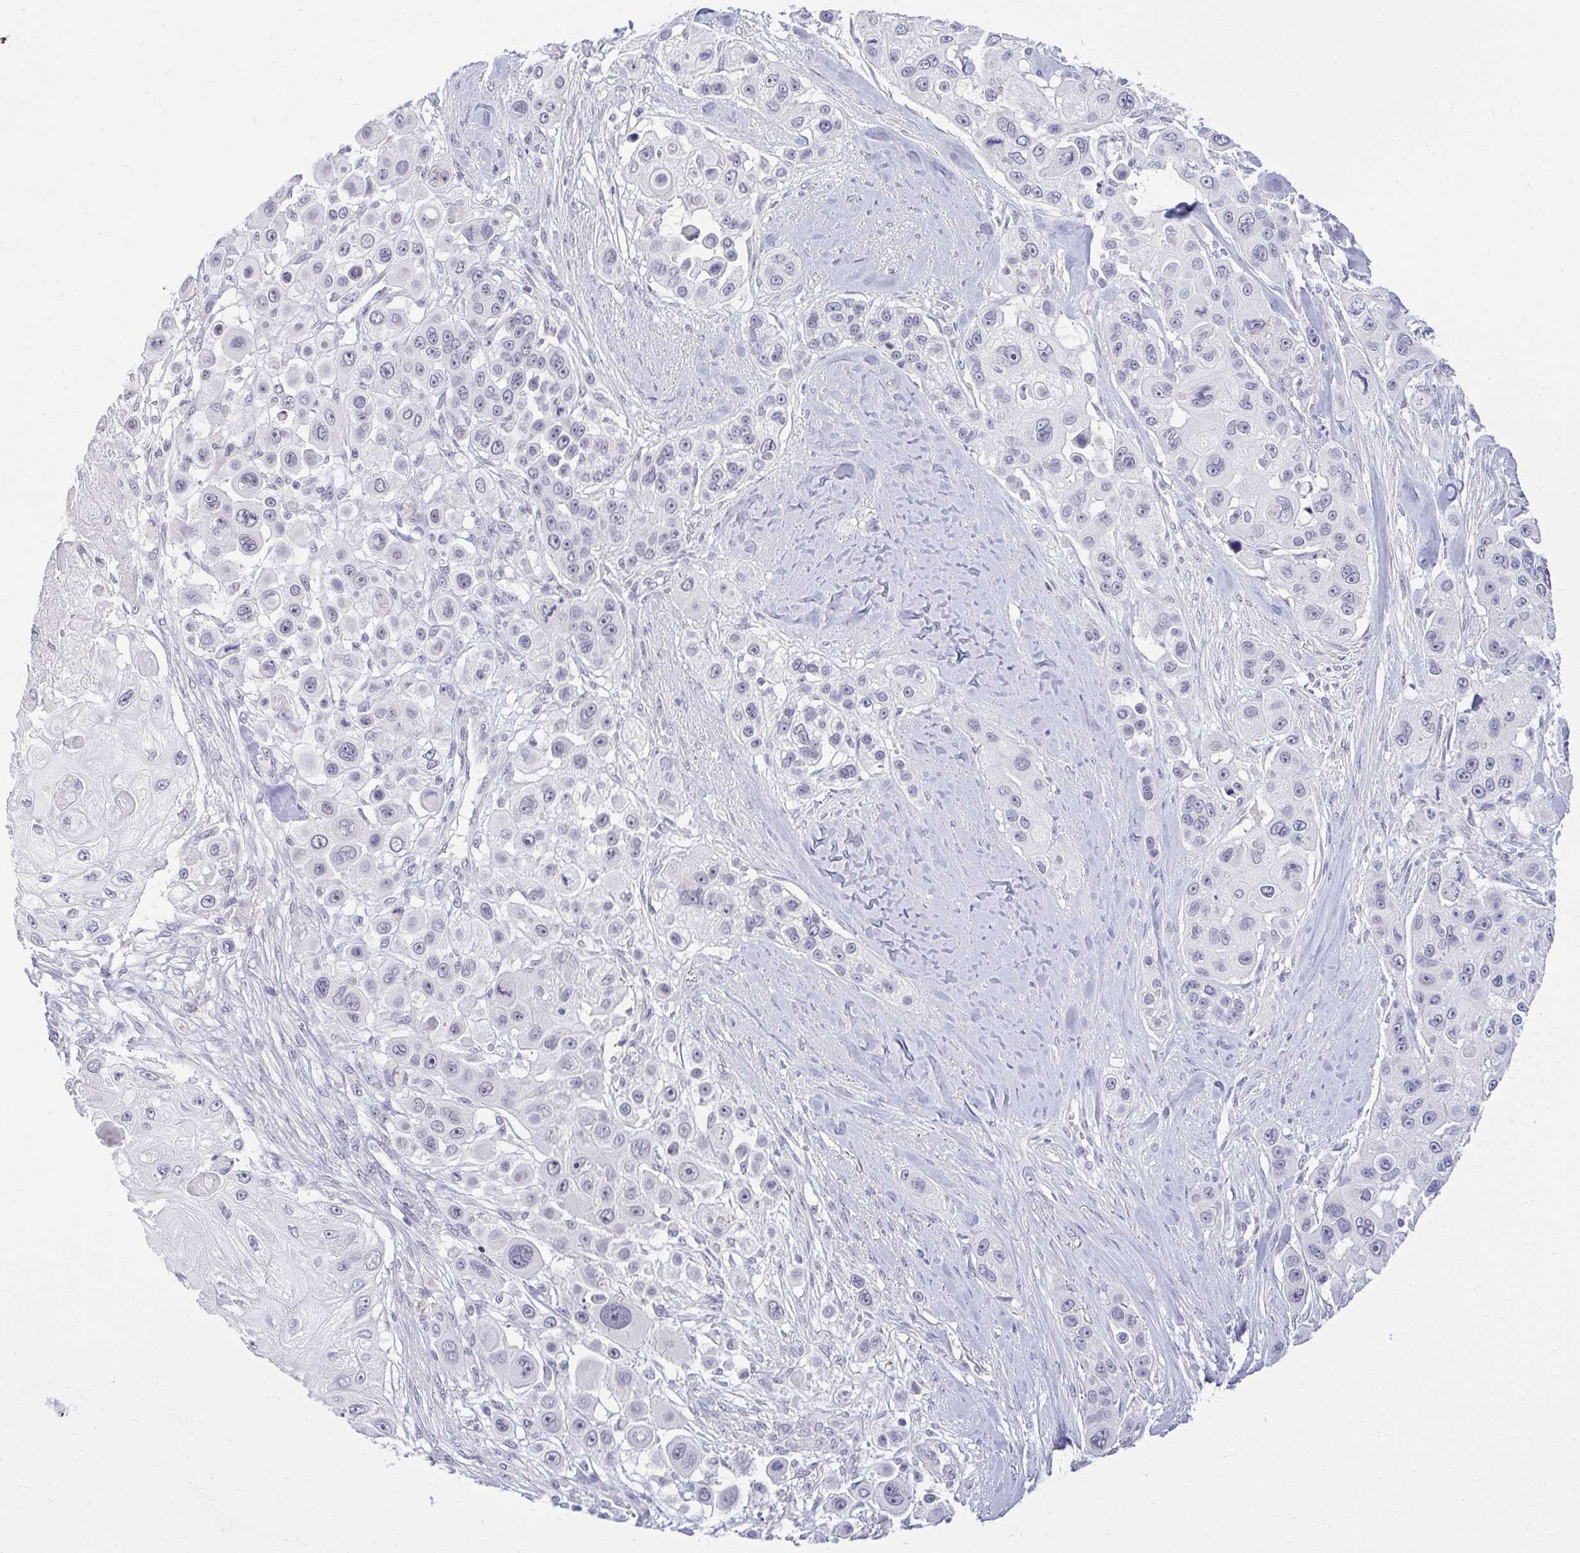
{"staining": {"intensity": "negative", "quantity": "none", "location": "none"}, "tissue": "skin cancer", "cell_type": "Tumor cells", "image_type": "cancer", "snomed": [{"axis": "morphology", "description": "Squamous cell carcinoma, NOS"}, {"axis": "topography", "description": "Skin"}], "caption": "IHC of human skin cancer exhibits no expression in tumor cells.", "gene": "TEX33", "patient": {"sex": "male", "age": 67}}